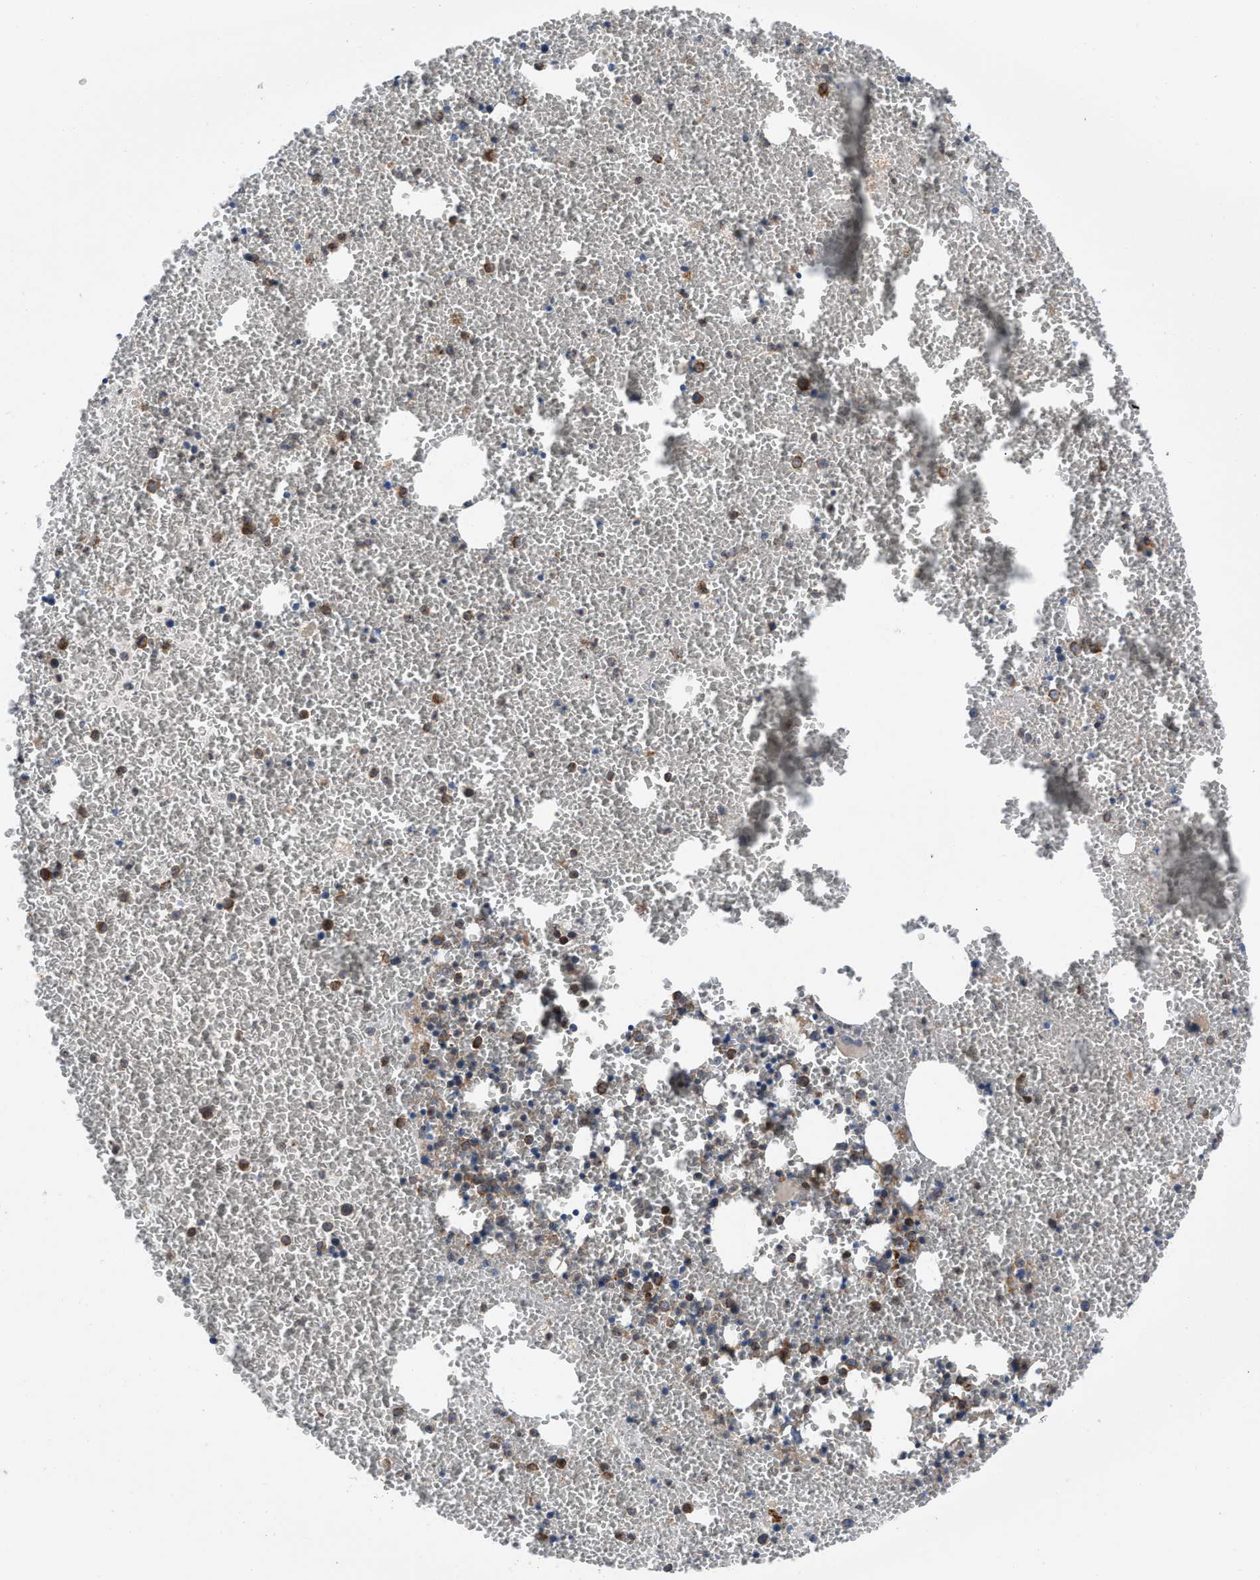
{"staining": {"intensity": "moderate", "quantity": "25%-75%", "location": "cytoplasmic/membranous"}, "tissue": "bone marrow", "cell_type": "Hematopoietic cells", "image_type": "normal", "snomed": [{"axis": "morphology", "description": "Normal tissue, NOS"}, {"axis": "morphology", "description": "Inflammation, NOS"}, {"axis": "topography", "description": "Bone marrow"}], "caption": "Moderate cytoplasmic/membranous positivity for a protein is appreciated in about 25%-75% of hematopoietic cells of unremarkable bone marrow using IHC.", "gene": "ERLIN2", "patient": {"sex": "male", "age": 47}}